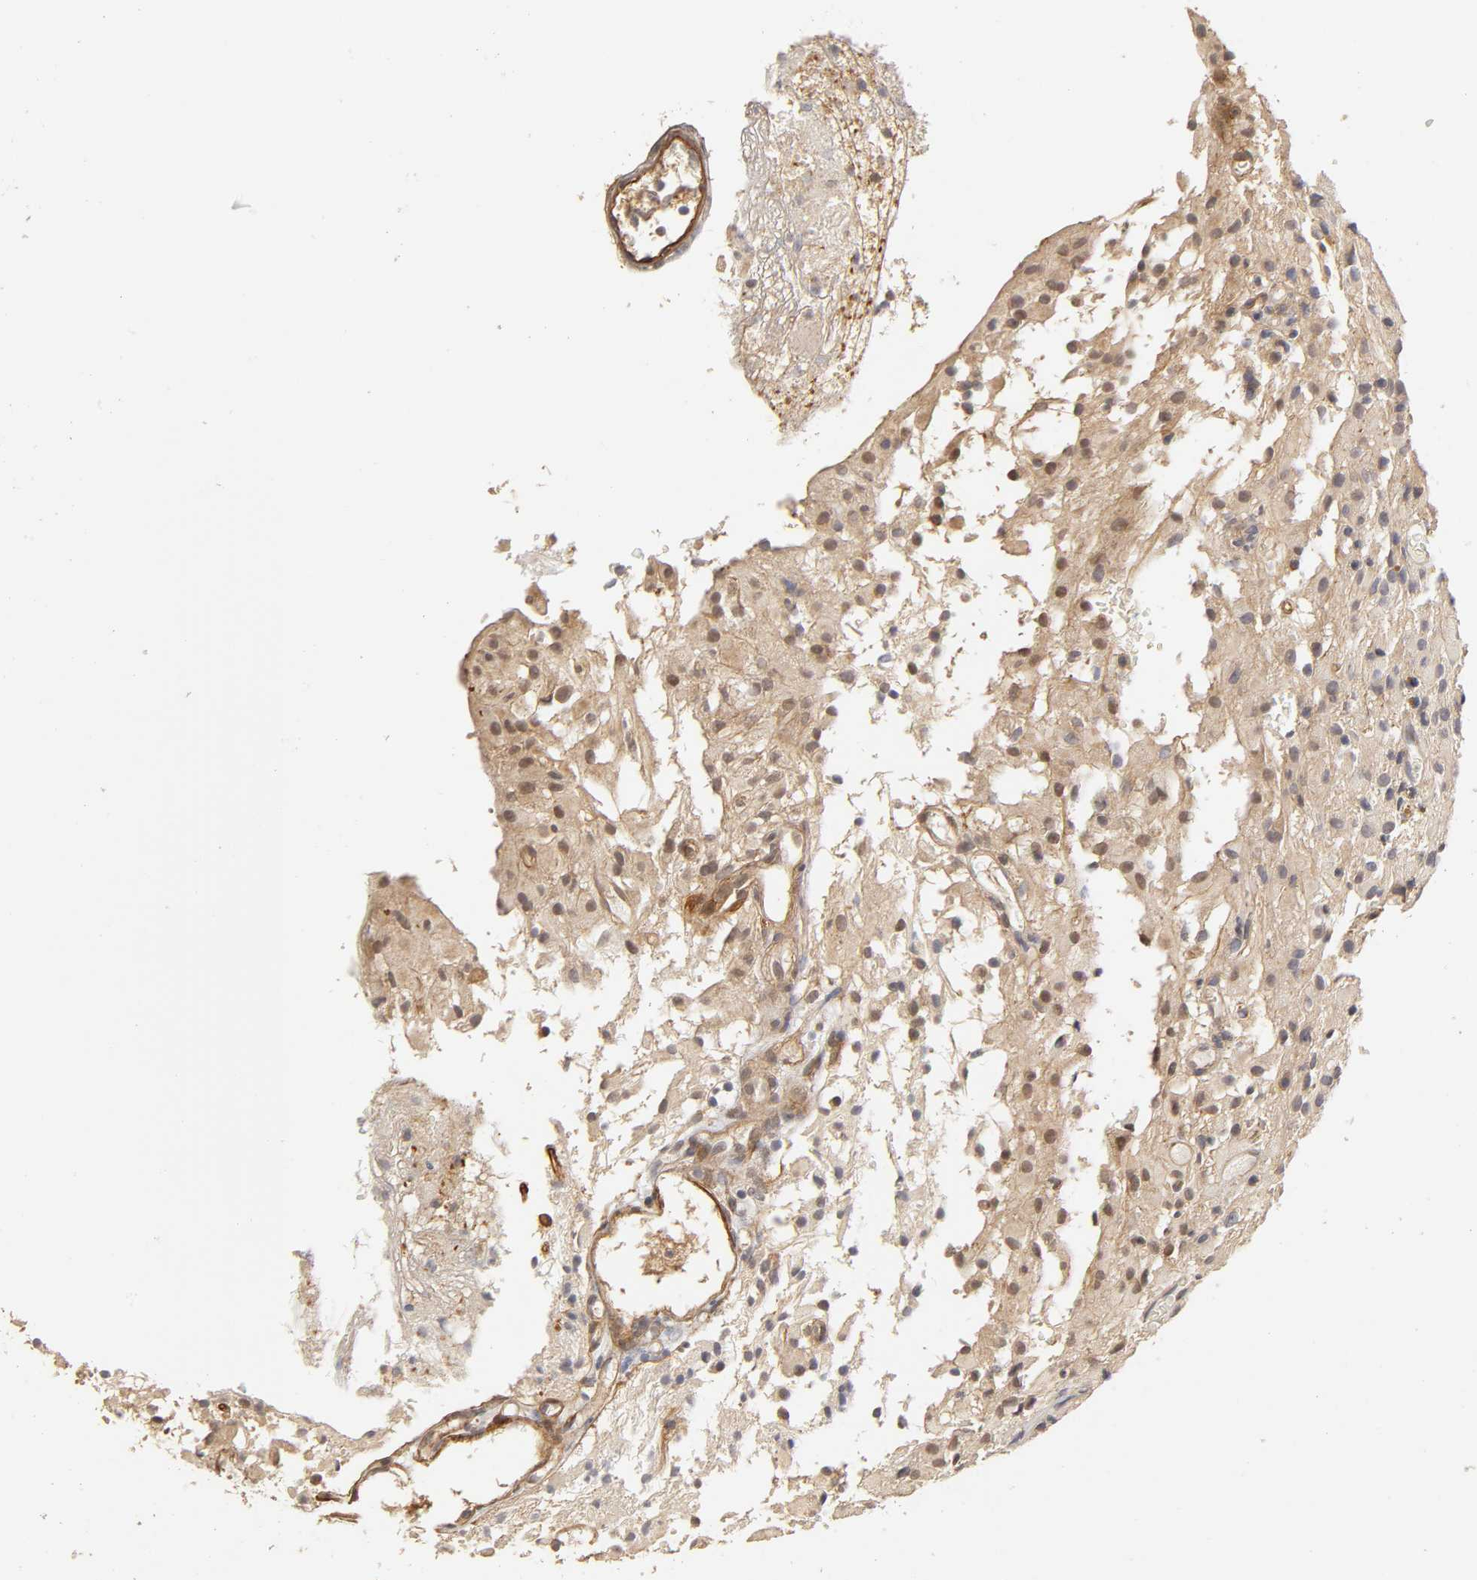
{"staining": {"intensity": "weak", "quantity": "25%-75%", "location": "cytoplasmic/membranous"}, "tissue": "glioma", "cell_type": "Tumor cells", "image_type": "cancer", "snomed": [{"axis": "morphology", "description": "Glioma, malignant, High grade"}, {"axis": "topography", "description": "Brain"}], "caption": "Immunohistochemical staining of human high-grade glioma (malignant) displays low levels of weak cytoplasmic/membranous positivity in about 25%-75% of tumor cells.", "gene": "LAMB1", "patient": {"sex": "female", "age": 59}}